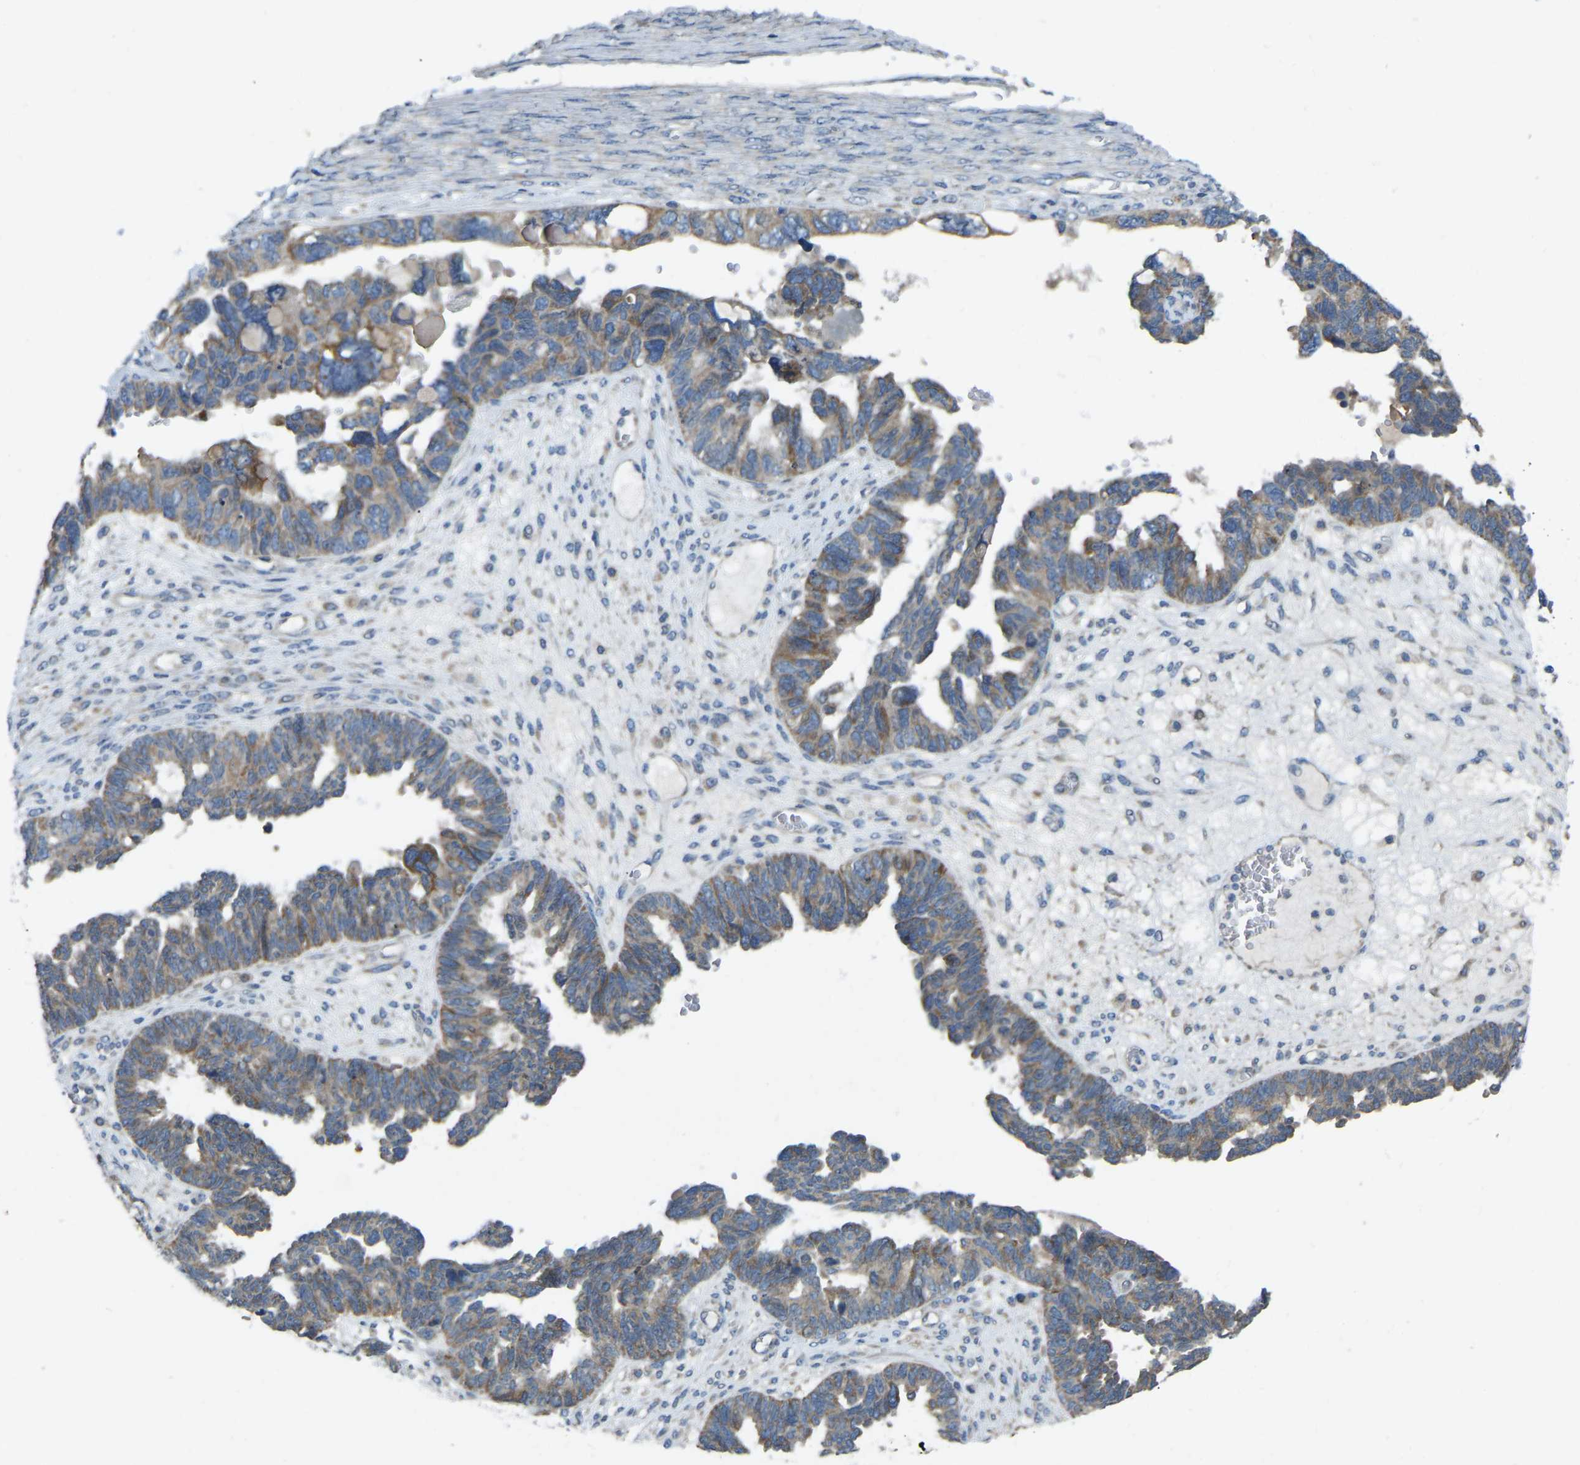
{"staining": {"intensity": "moderate", "quantity": ">75%", "location": "cytoplasmic/membranous"}, "tissue": "ovarian cancer", "cell_type": "Tumor cells", "image_type": "cancer", "snomed": [{"axis": "morphology", "description": "Cystadenocarcinoma, serous, NOS"}, {"axis": "topography", "description": "Ovary"}], "caption": "The immunohistochemical stain shows moderate cytoplasmic/membranous positivity in tumor cells of serous cystadenocarcinoma (ovarian) tissue.", "gene": "PARL", "patient": {"sex": "female", "age": 79}}